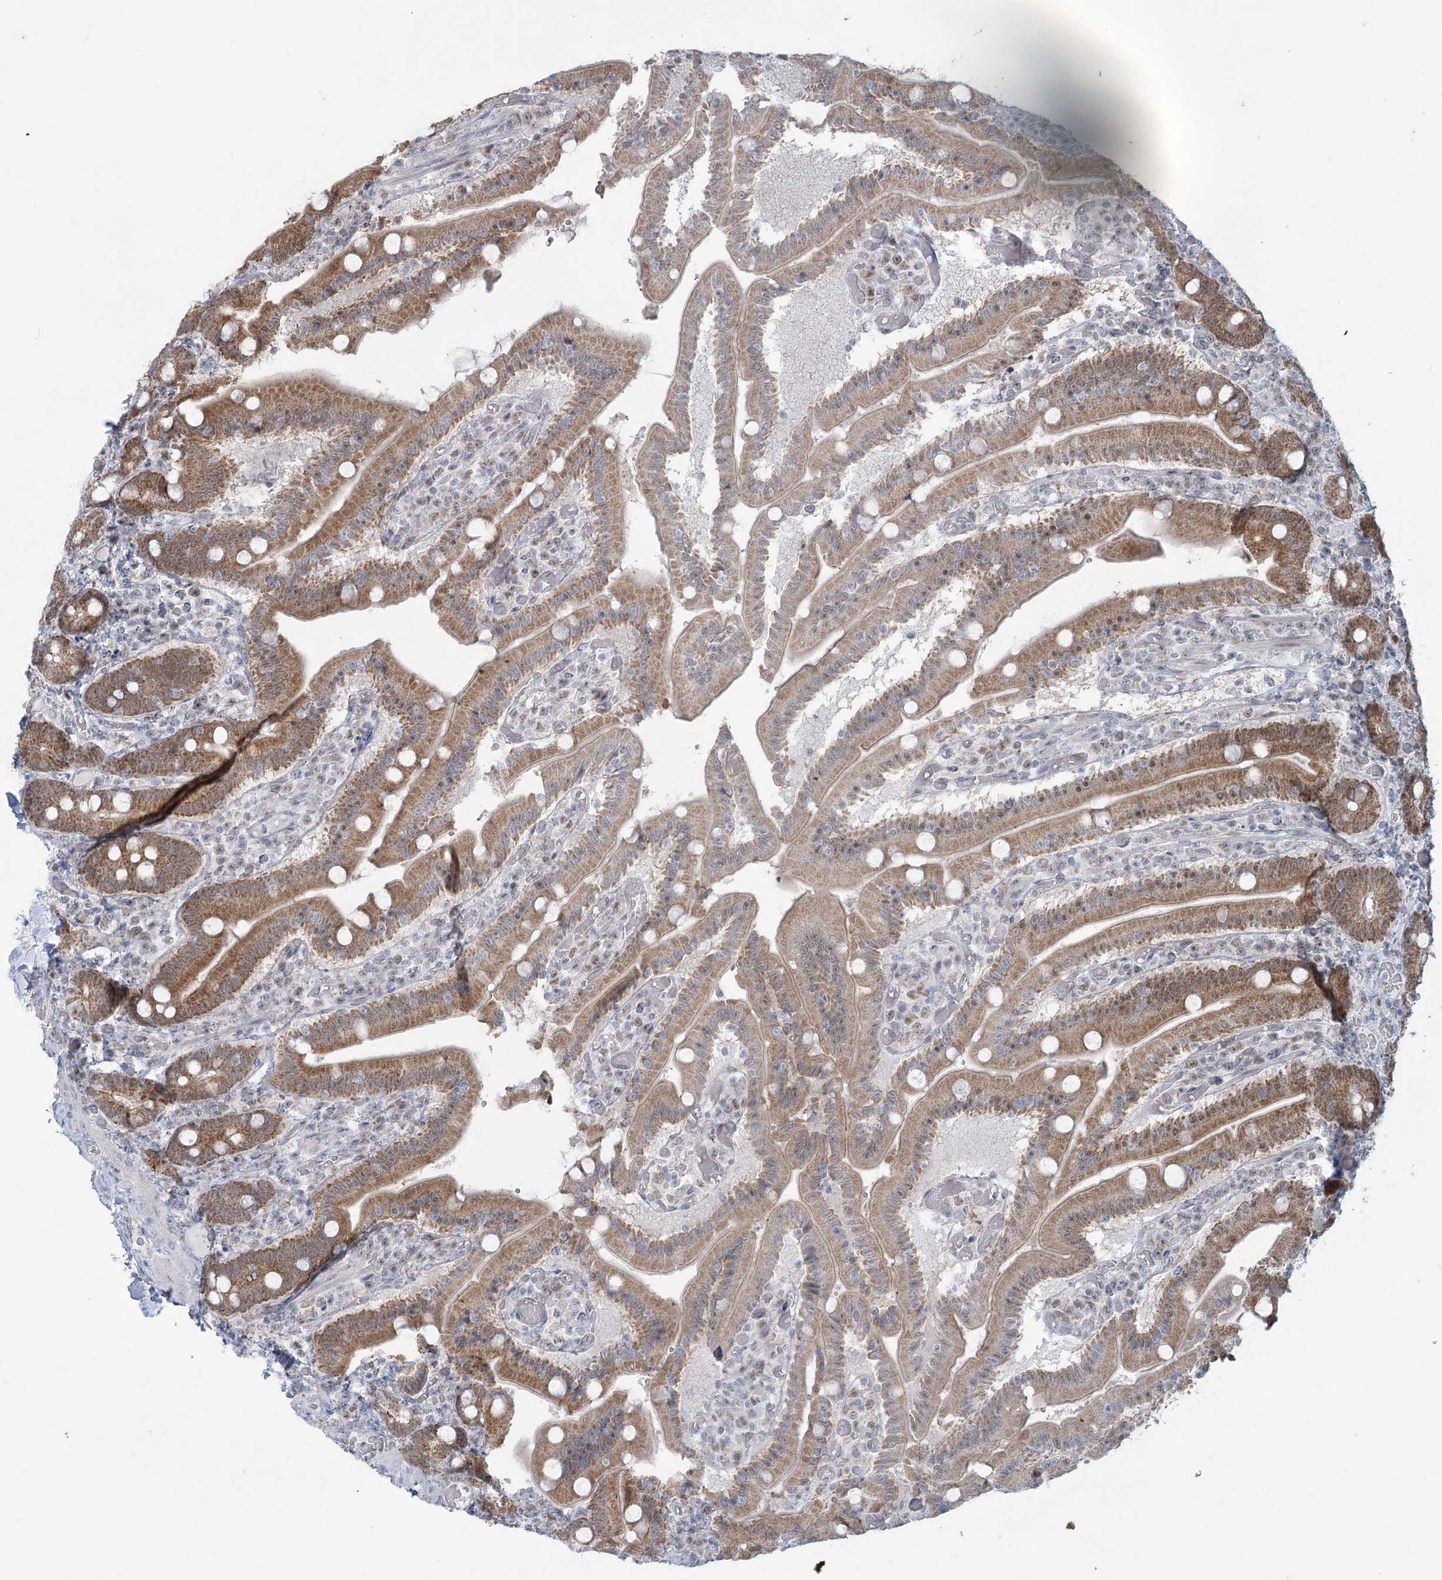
{"staining": {"intensity": "moderate", "quantity": ">75%", "location": "cytoplasmic/membranous"}, "tissue": "duodenum", "cell_type": "Glandular cells", "image_type": "normal", "snomed": [{"axis": "morphology", "description": "Normal tissue, NOS"}, {"axis": "topography", "description": "Duodenum"}], "caption": "Moderate cytoplasmic/membranous protein expression is seen in about >75% of glandular cells in duodenum.", "gene": "MTG1", "patient": {"sex": "female", "age": 62}}